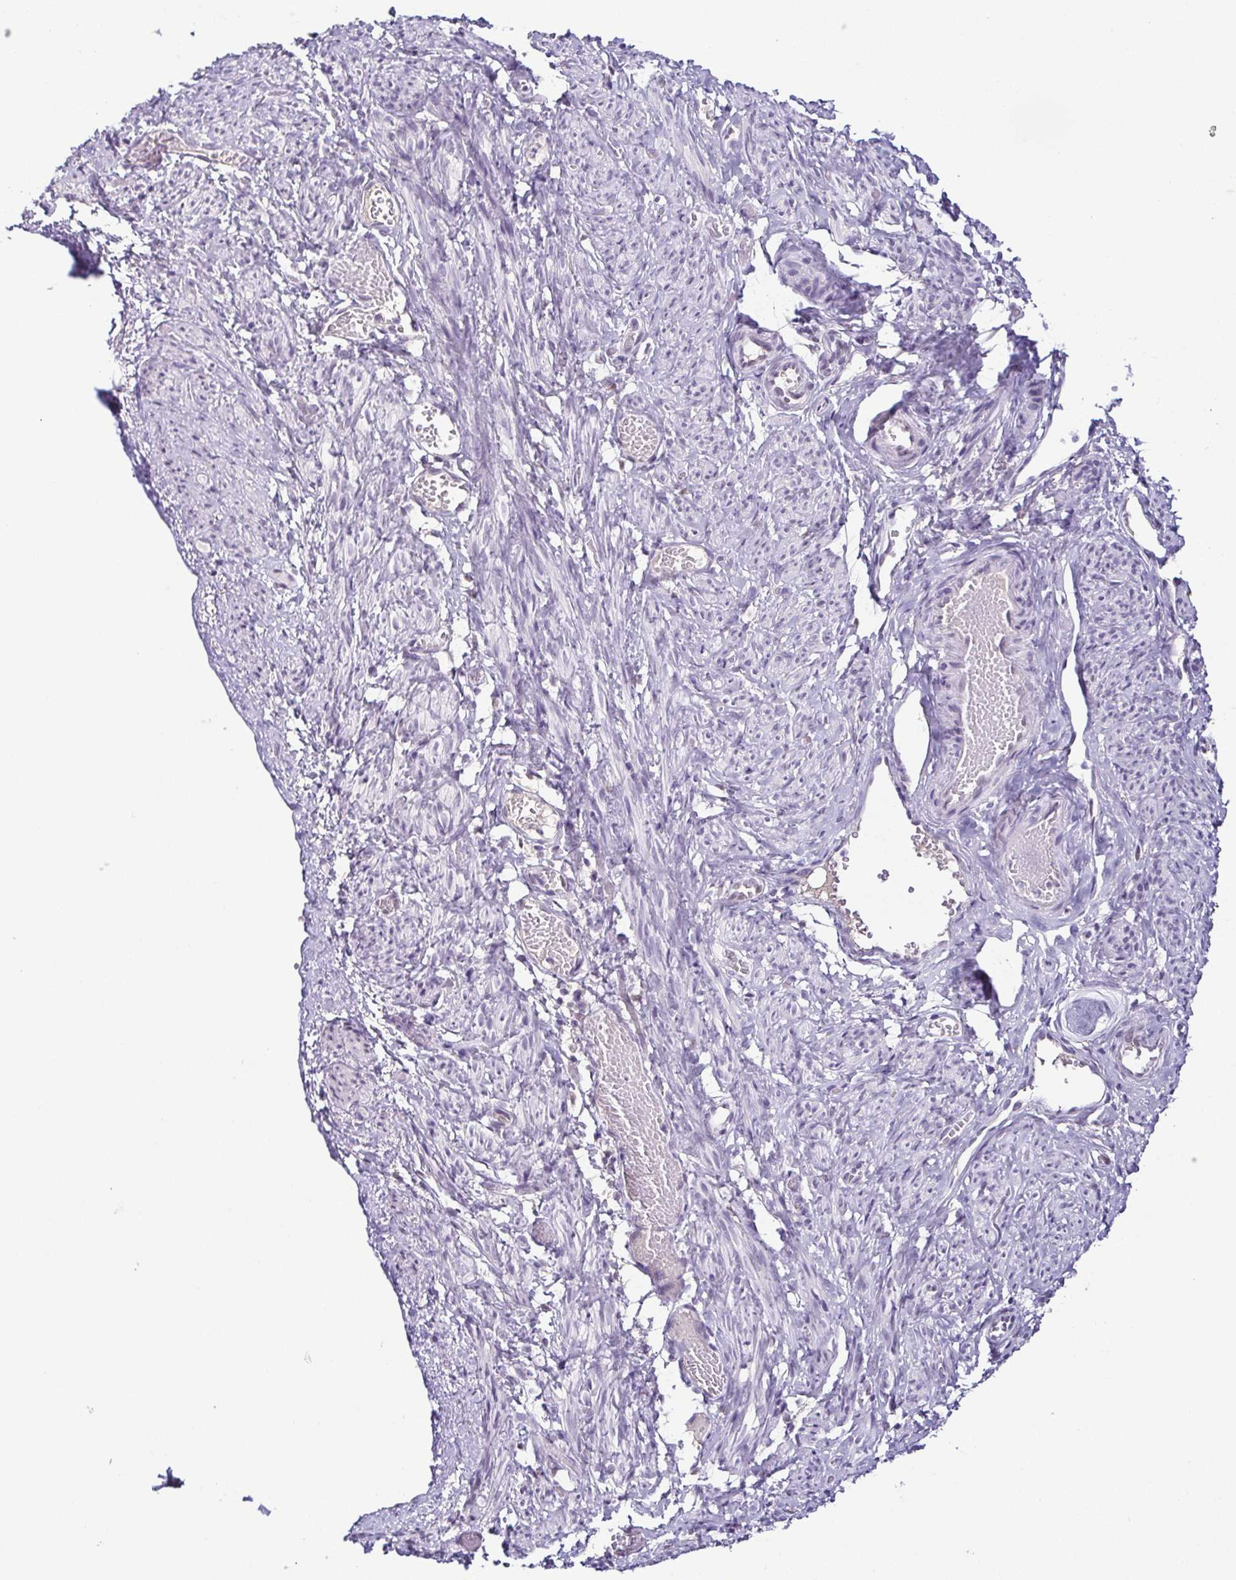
{"staining": {"intensity": "negative", "quantity": "none", "location": "none"}, "tissue": "smooth muscle", "cell_type": "Smooth muscle cells", "image_type": "normal", "snomed": [{"axis": "morphology", "description": "Normal tissue, NOS"}, {"axis": "topography", "description": "Smooth muscle"}], "caption": "This micrograph is of unremarkable smooth muscle stained with immunohistochemistry (IHC) to label a protein in brown with the nuclei are counter-stained blue. There is no positivity in smooth muscle cells. (Brightfield microscopy of DAB immunohistochemistry at high magnification).", "gene": "TCF3", "patient": {"sex": "female", "age": 65}}